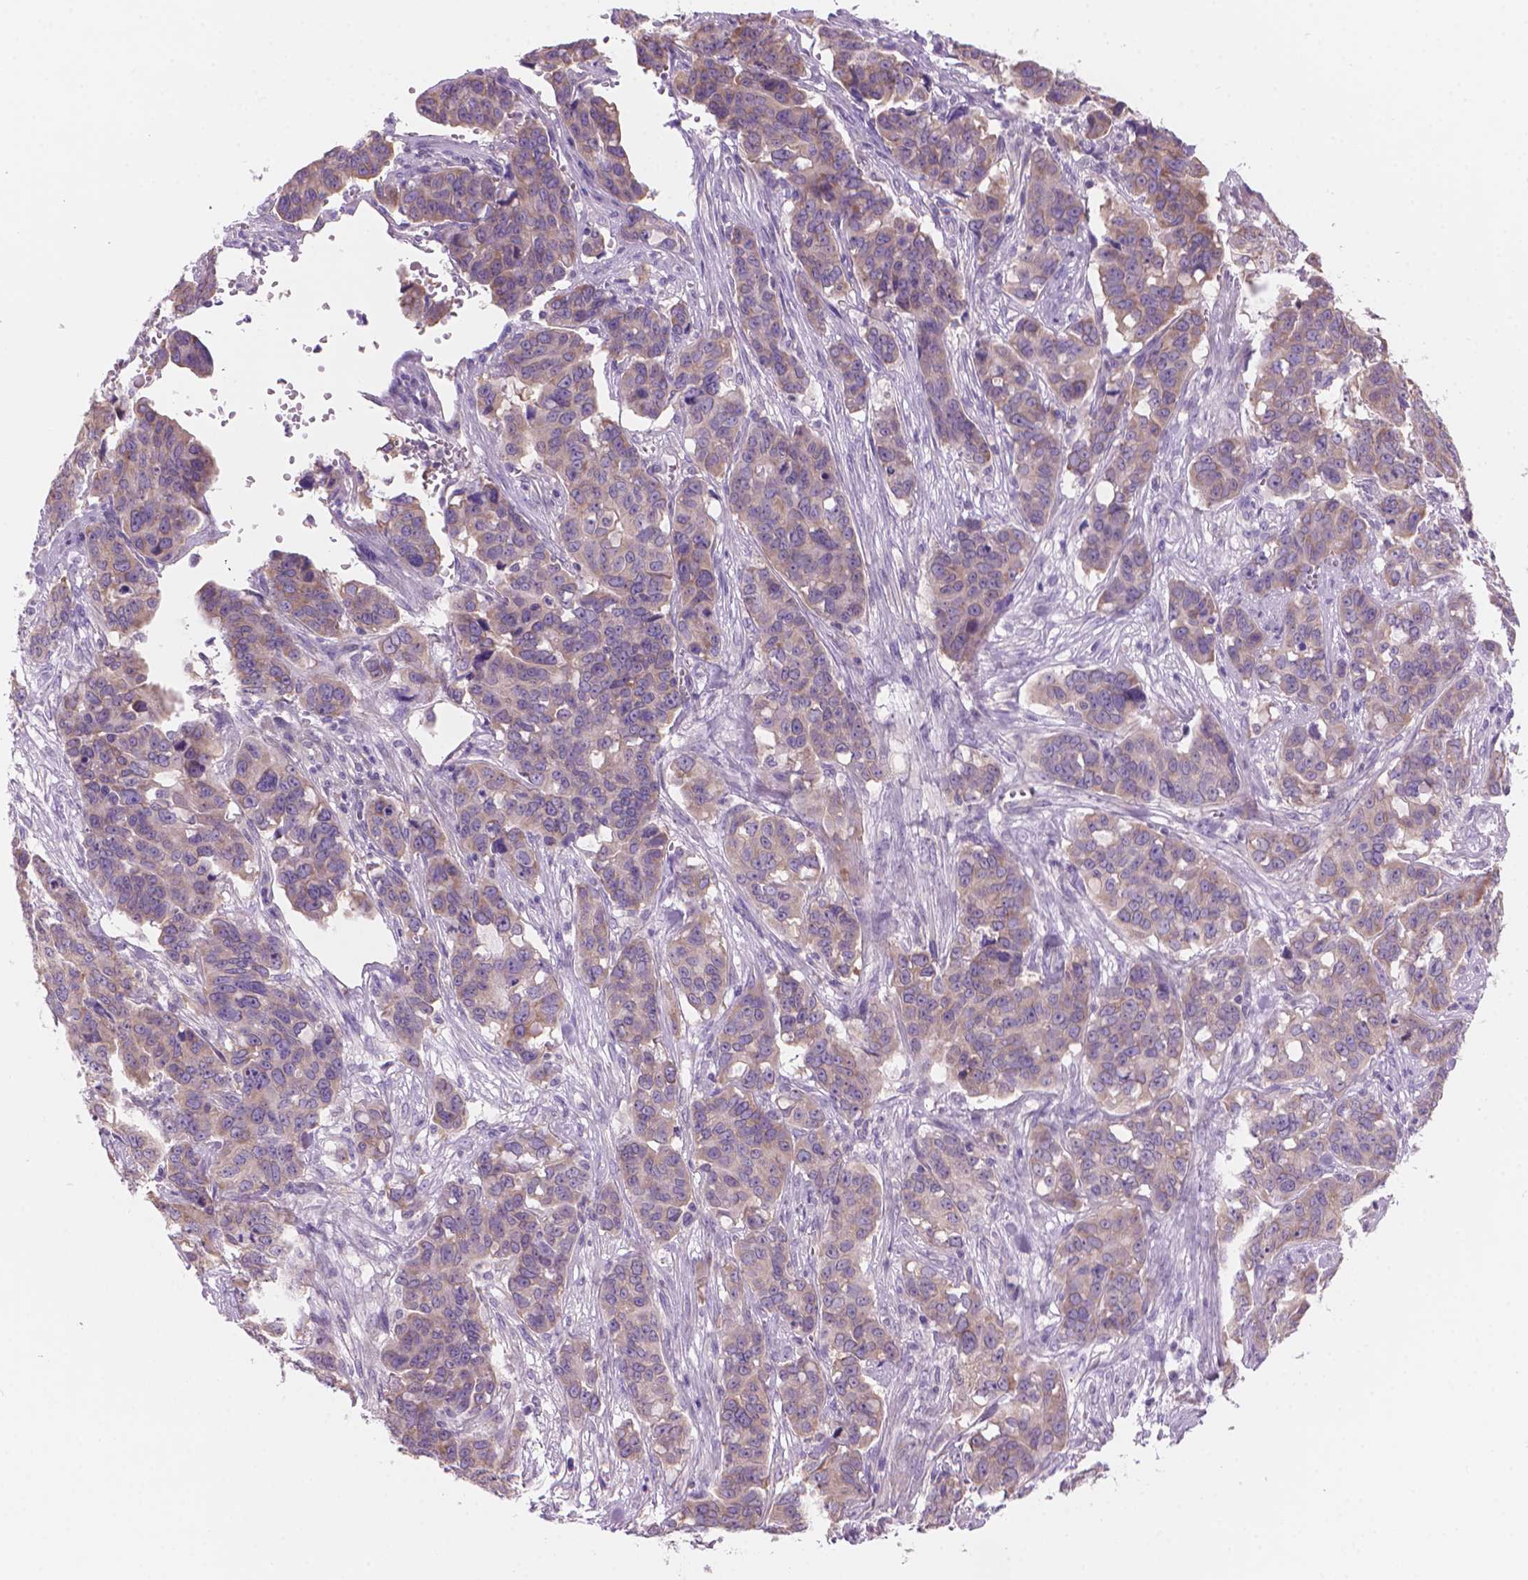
{"staining": {"intensity": "weak", "quantity": "25%-75%", "location": "cytoplasmic/membranous"}, "tissue": "ovarian cancer", "cell_type": "Tumor cells", "image_type": "cancer", "snomed": [{"axis": "morphology", "description": "Carcinoma, endometroid"}, {"axis": "topography", "description": "Ovary"}], "caption": "High-power microscopy captured an immunohistochemistry micrograph of endometroid carcinoma (ovarian), revealing weak cytoplasmic/membranous staining in approximately 25%-75% of tumor cells. (Brightfield microscopy of DAB IHC at high magnification).", "gene": "ENSG00000187186", "patient": {"sex": "female", "age": 78}}